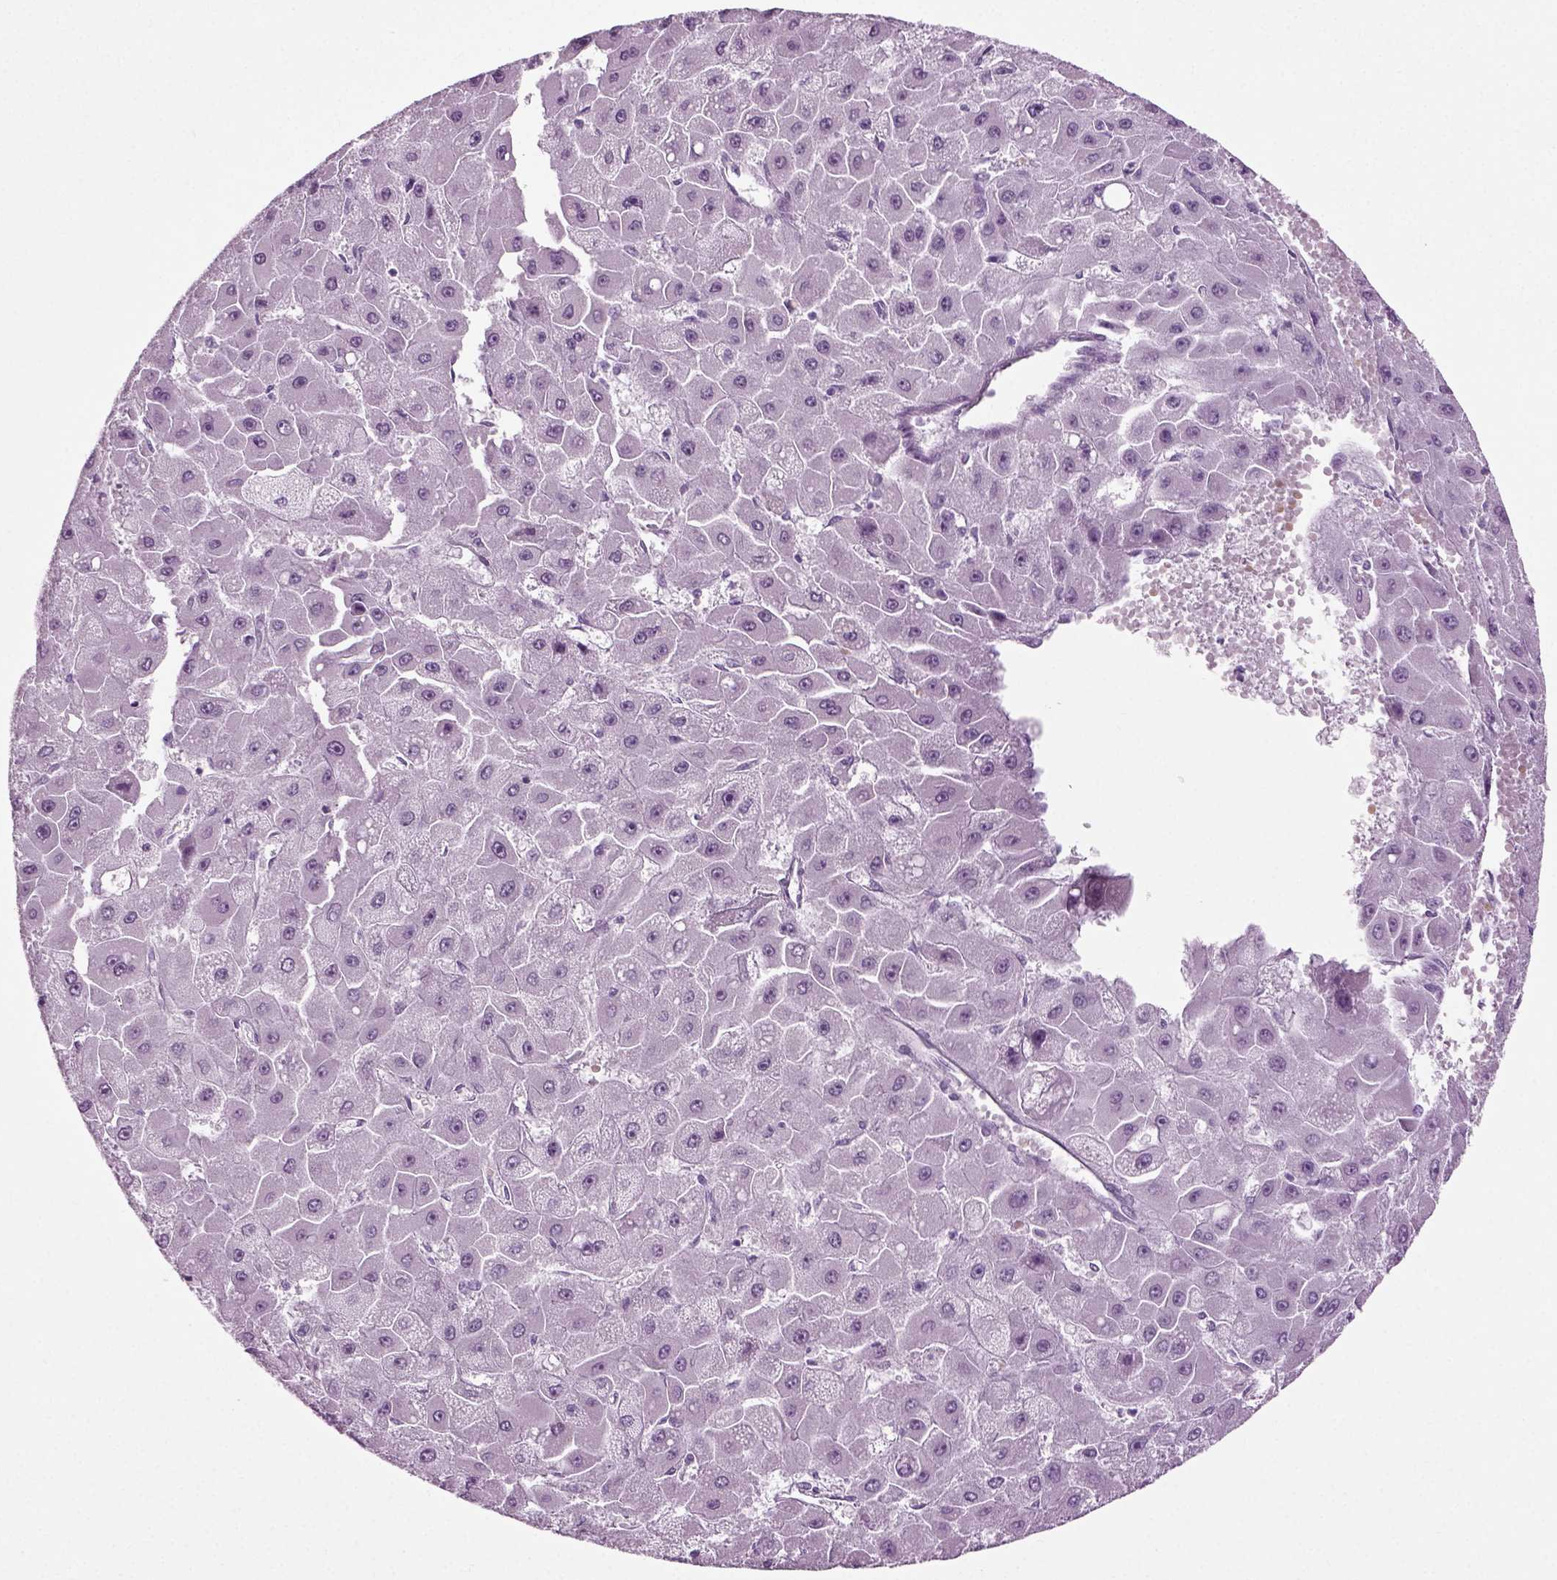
{"staining": {"intensity": "negative", "quantity": "none", "location": "none"}, "tissue": "liver cancer", "cell_type": "Tumor cells", "image_type": "cancer", "snomed": [{"axis": "morphology", "description": "Carcinoma, Hepatocellular, NOS"}, {"axis": "topography", "description": "Liver"}], "caption": "IHC of liver cancer exhibits no positivity in tumor cells.", "gene": "PRLH", "patient": {"sex": "female", "age": 25}}